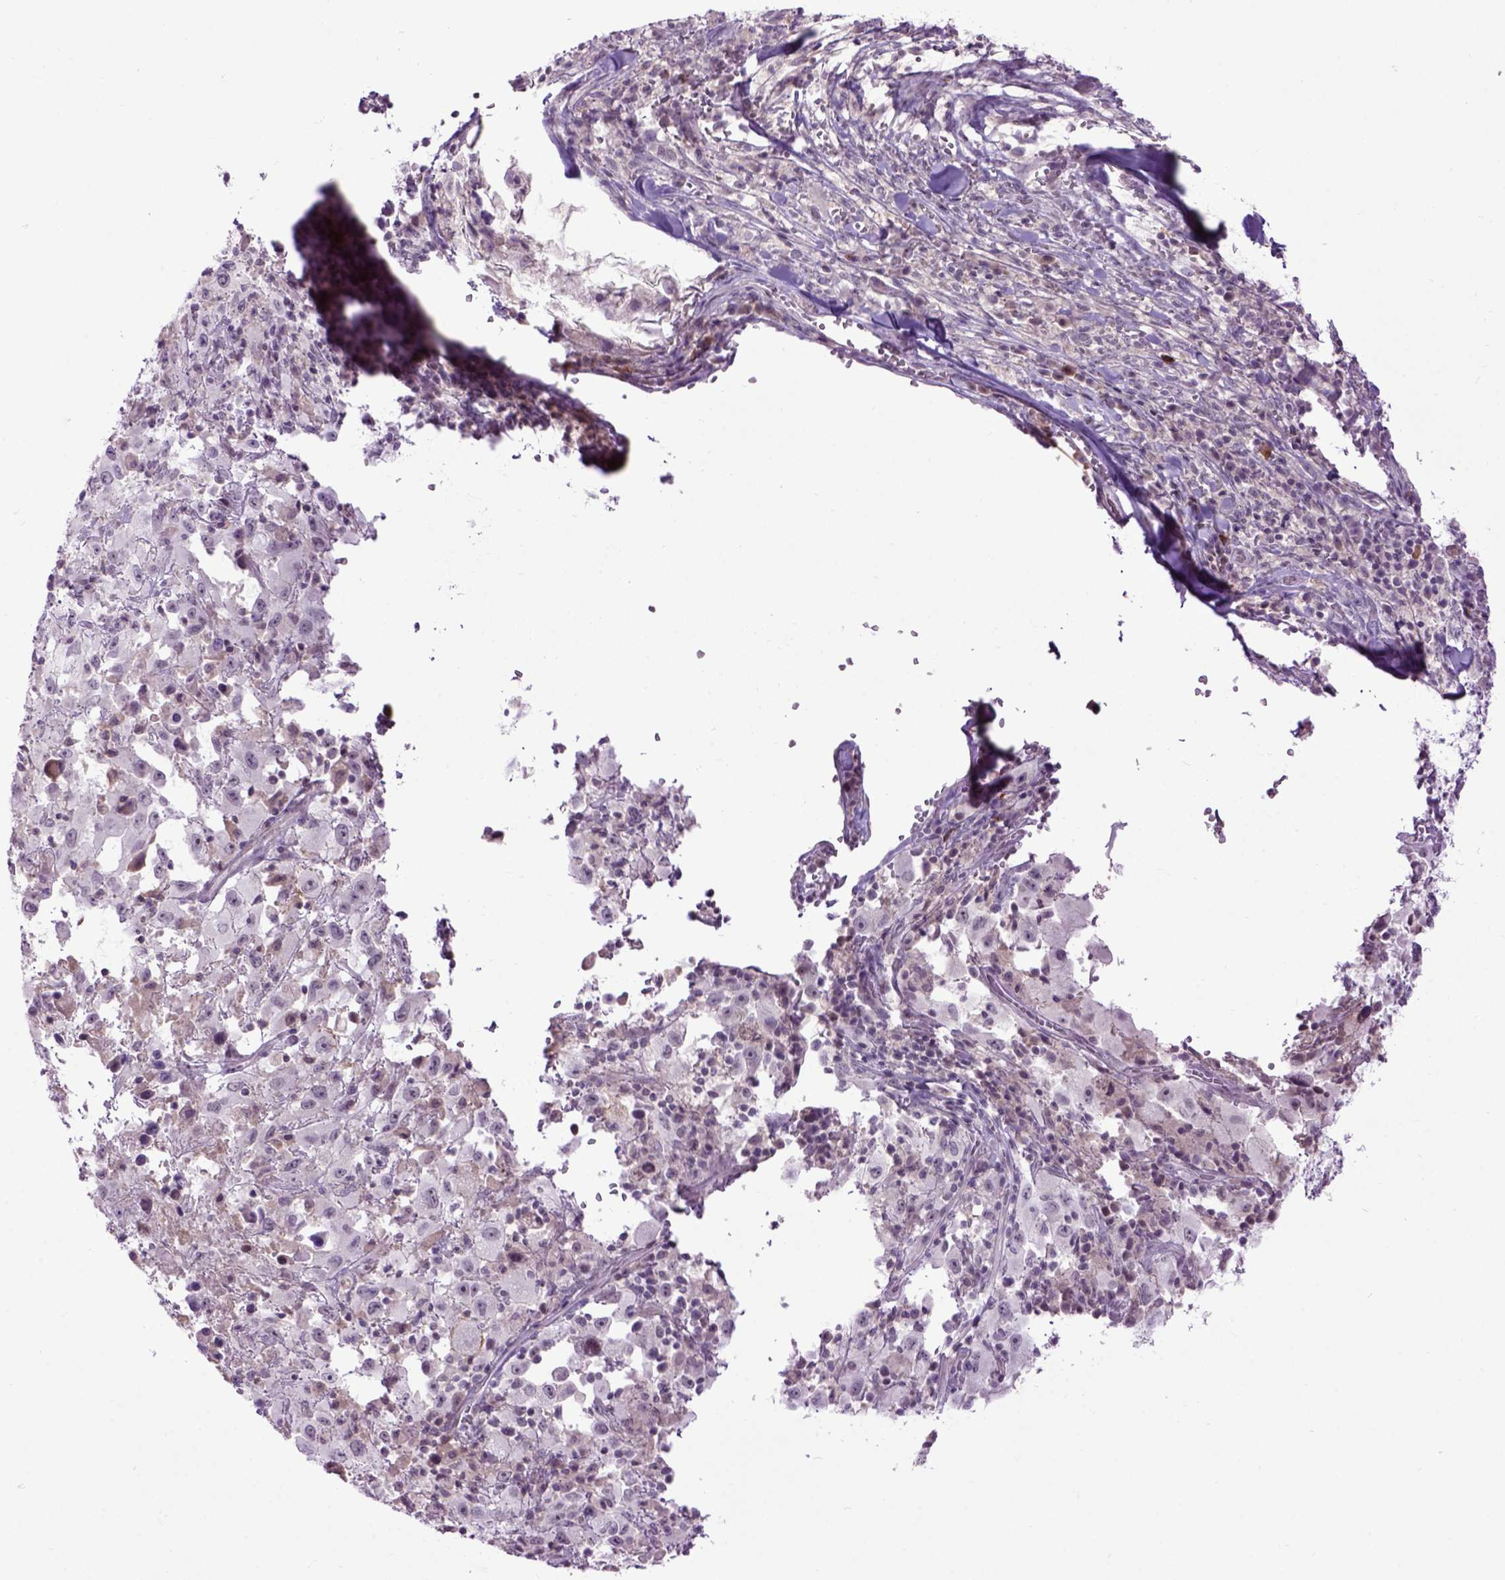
{"staining": {"intensity": "negative", "quantity": "none", "location": "none"}, "tissue": "melanoma", "cell_type": "Tumor cells", "image_type": "cancer", "snomed": [{"axis": "morphology", "description": "Malignant melanoma, Metastatic site"}, {"axis": "topography", "description": "Soft tissue"}], "caption": "DAB immunohistochemical staining of human melanoma demonstrates no significant expression in tumor cells. (Stains: DAB IHC with hematoxylin counter stain, Microscopy: brightfield microscopy at high magnification).", "gene": "EMILIN3", "patient": {"sex": "male", "age": 50}}